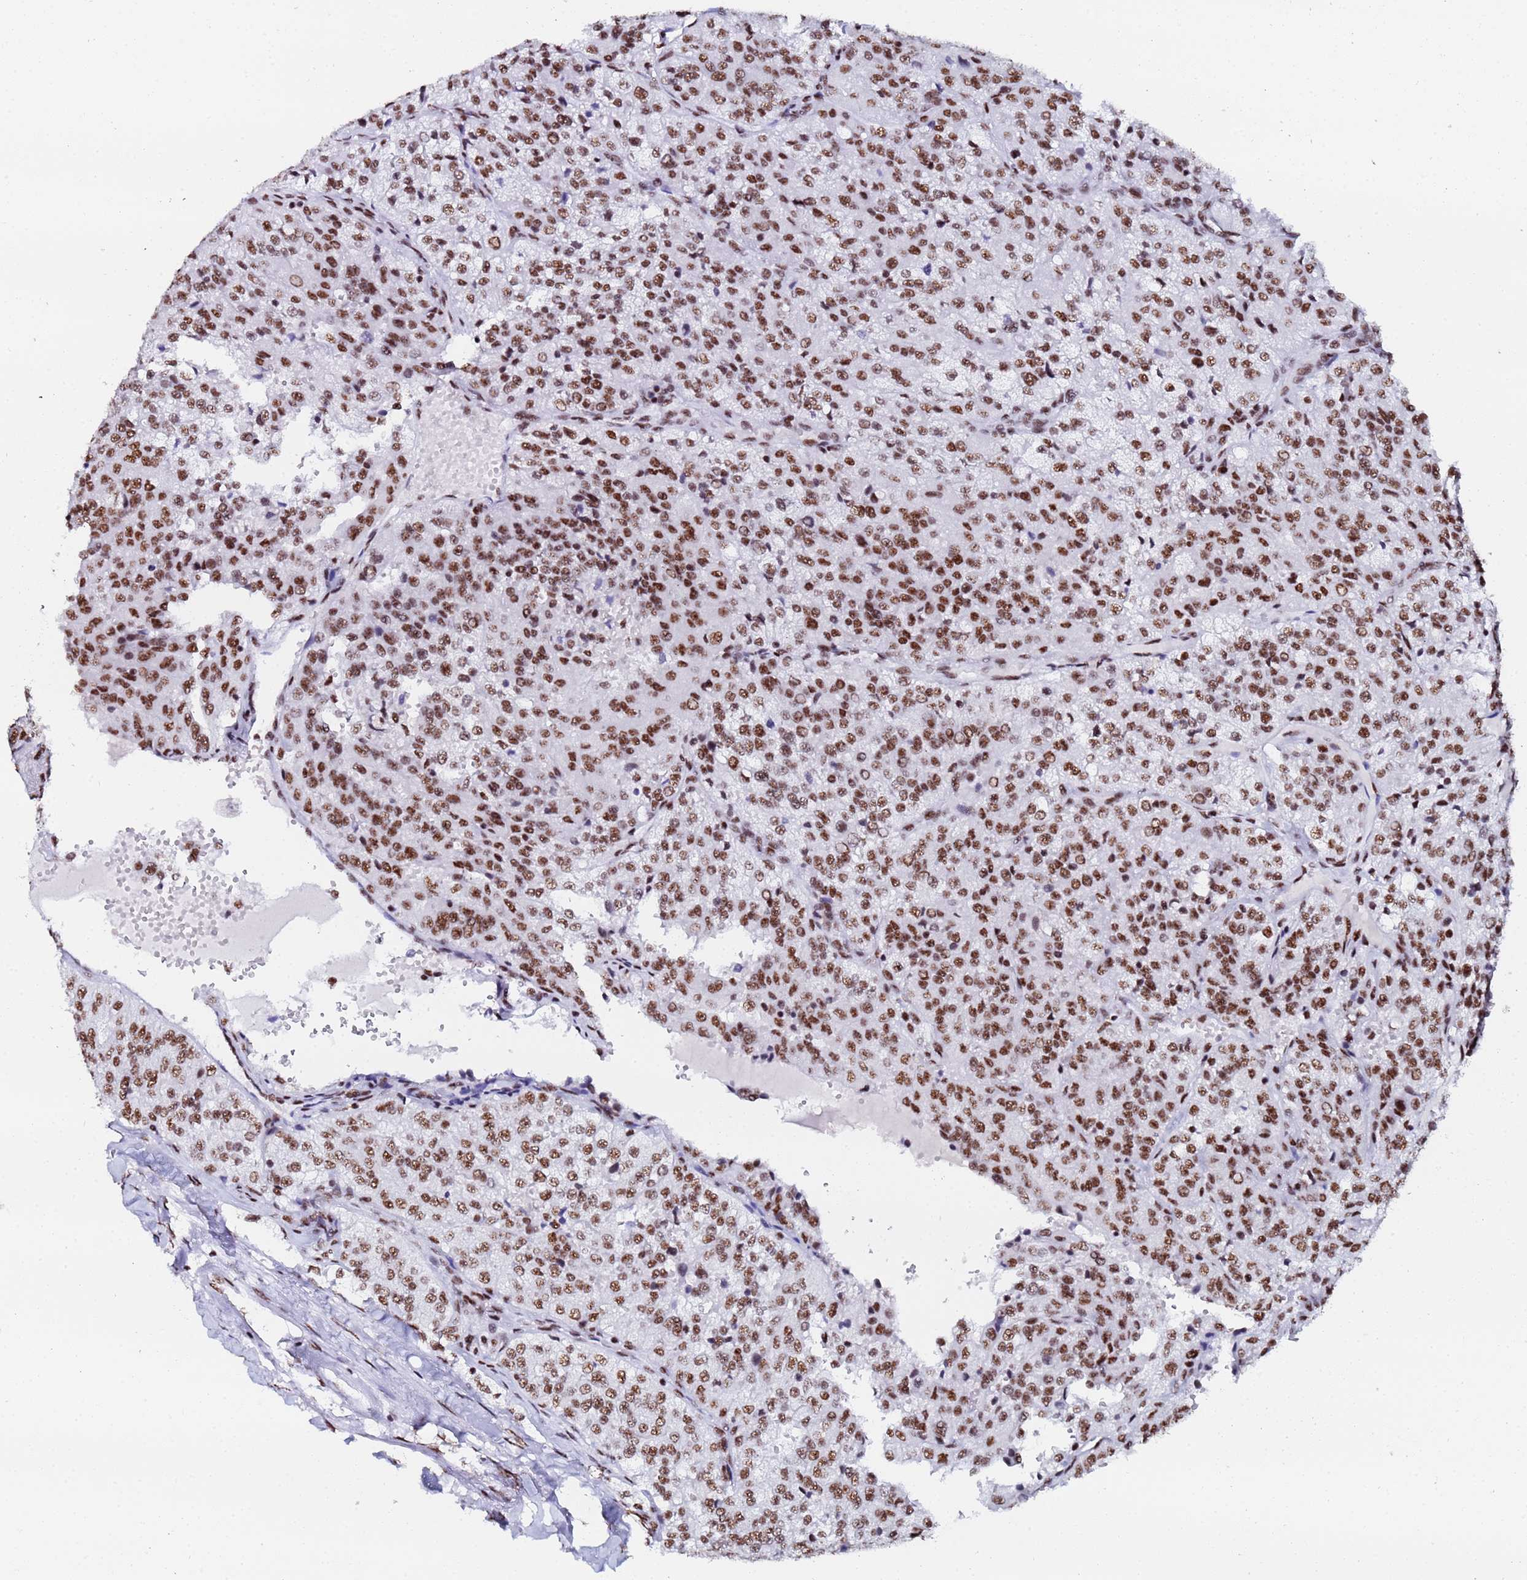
{"staining": {"intensity": "moderate", "quantity": ">75%", "location": "nuclear"}, "tissue": "renal cancer", "cell_type": "Tumor cells", "image_type": "cancer", "snomed": [{"axis": "morphology", "description": "Adenocarcinoma, NOS"}, {"axis": "topography", "description": "Kidney"}], "caption": "This photomicrograph demonstrates immunohistochemistry (IHC) staining of renal cancer (adenocarcinoma), with medium moderate nuclear expression in about >75% of tumor cells.", "gene": "SNRPA1", "patient": {"sex": "female", "age": 63}}